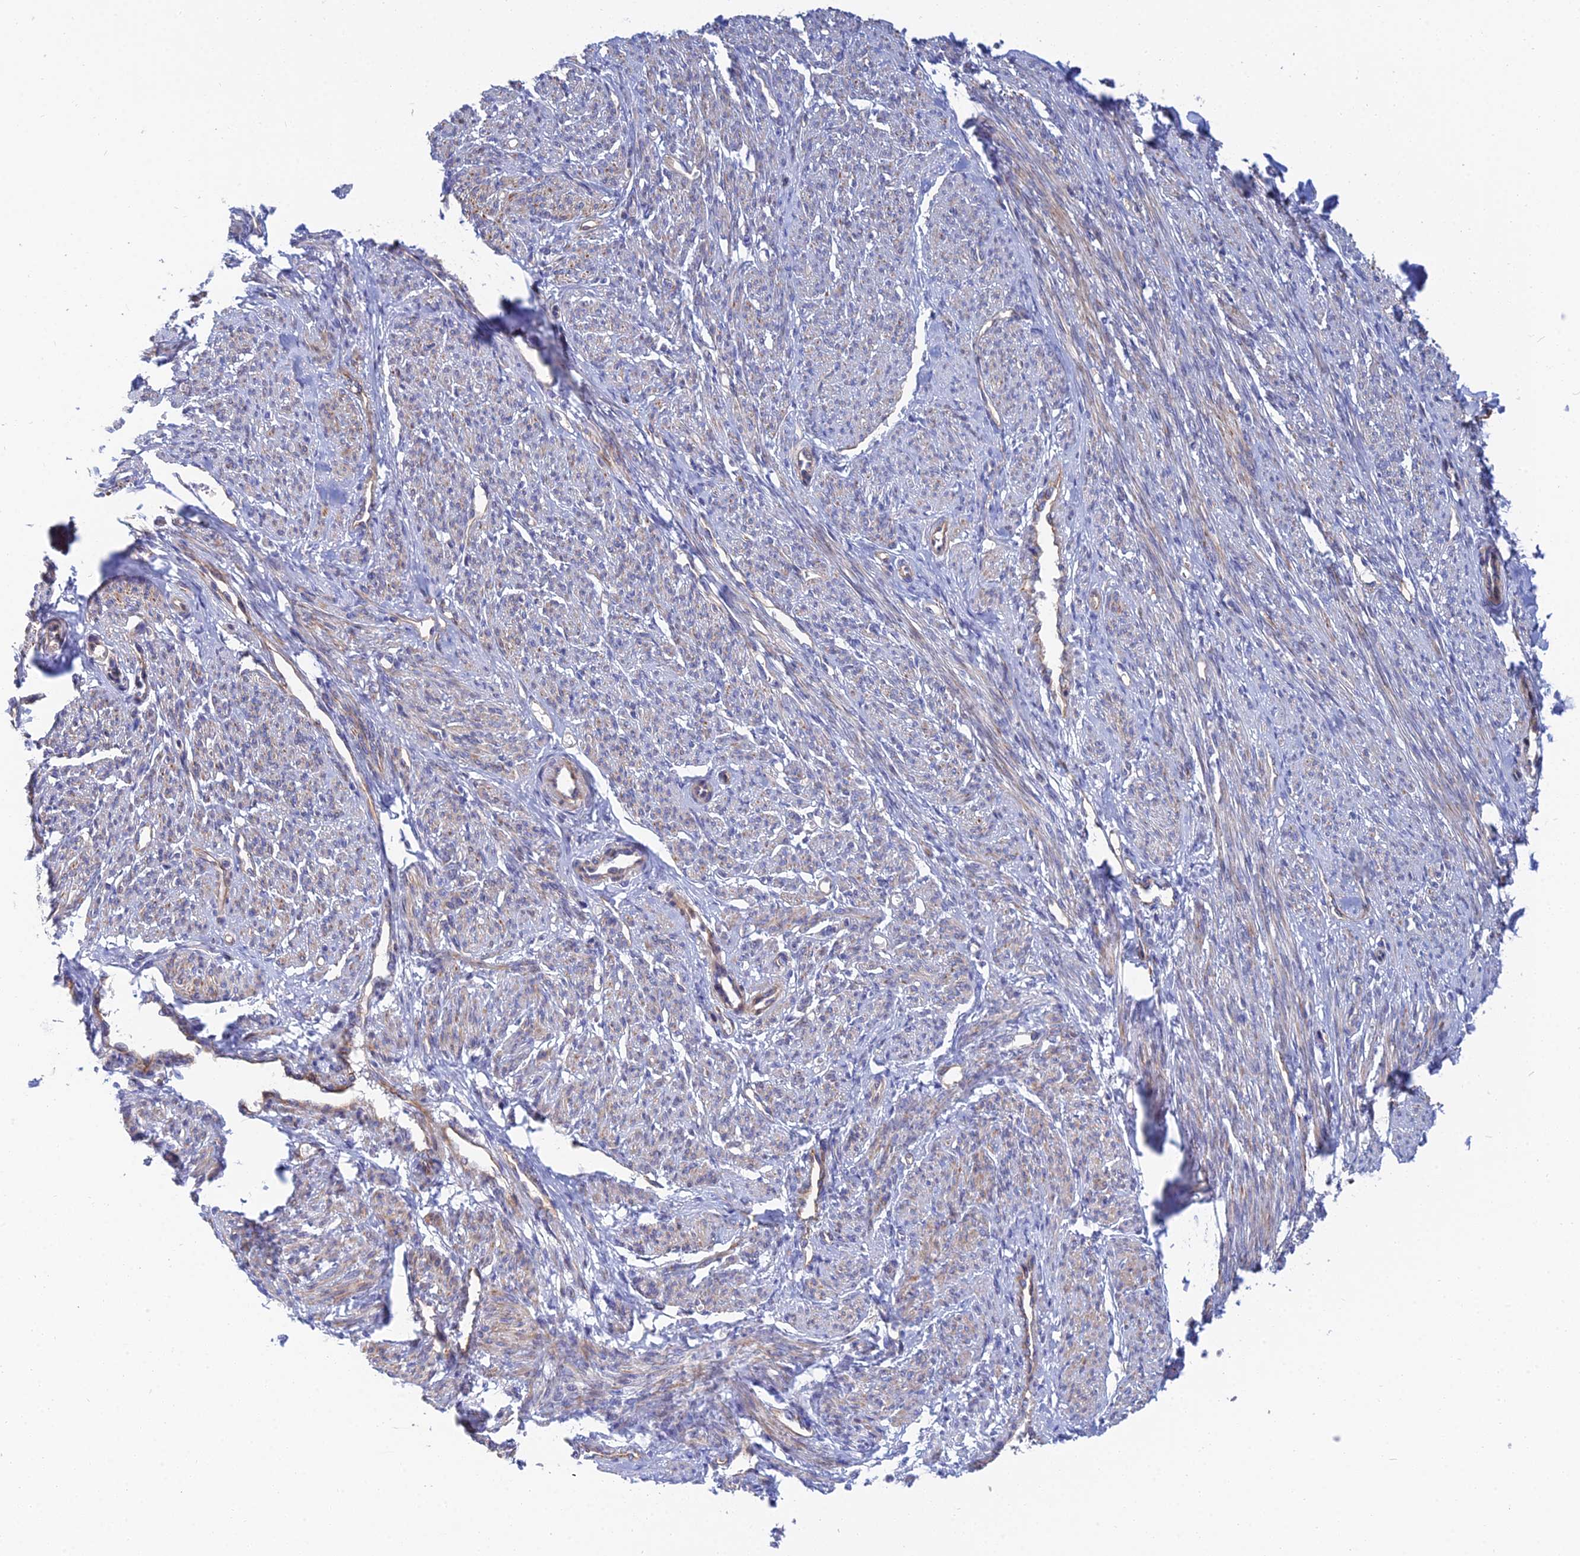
{"staining": {"intensity": "moderate", "quantity": "<25%", "location": "cytoplasmic/membranous"}, "tissue": "smooth muscle", "cell_type": "Smooth muscle cells", "image_type": "normal", "snomed": [{"axis": "morphology", "description": "Normal tissue, NOS"}, {"axis": "topography", "description": "Smooth muscle"}], "caption": "Protein staining displays moderate cytoplasmic/membranous expression in about <25% of smooth muscle cells in unremarkable smooth muscle. (DAB IHC with brightfield microscopy, high magnification).", "gene": "TRIM43B", "patient": {"sex": "female", "age": 65}}